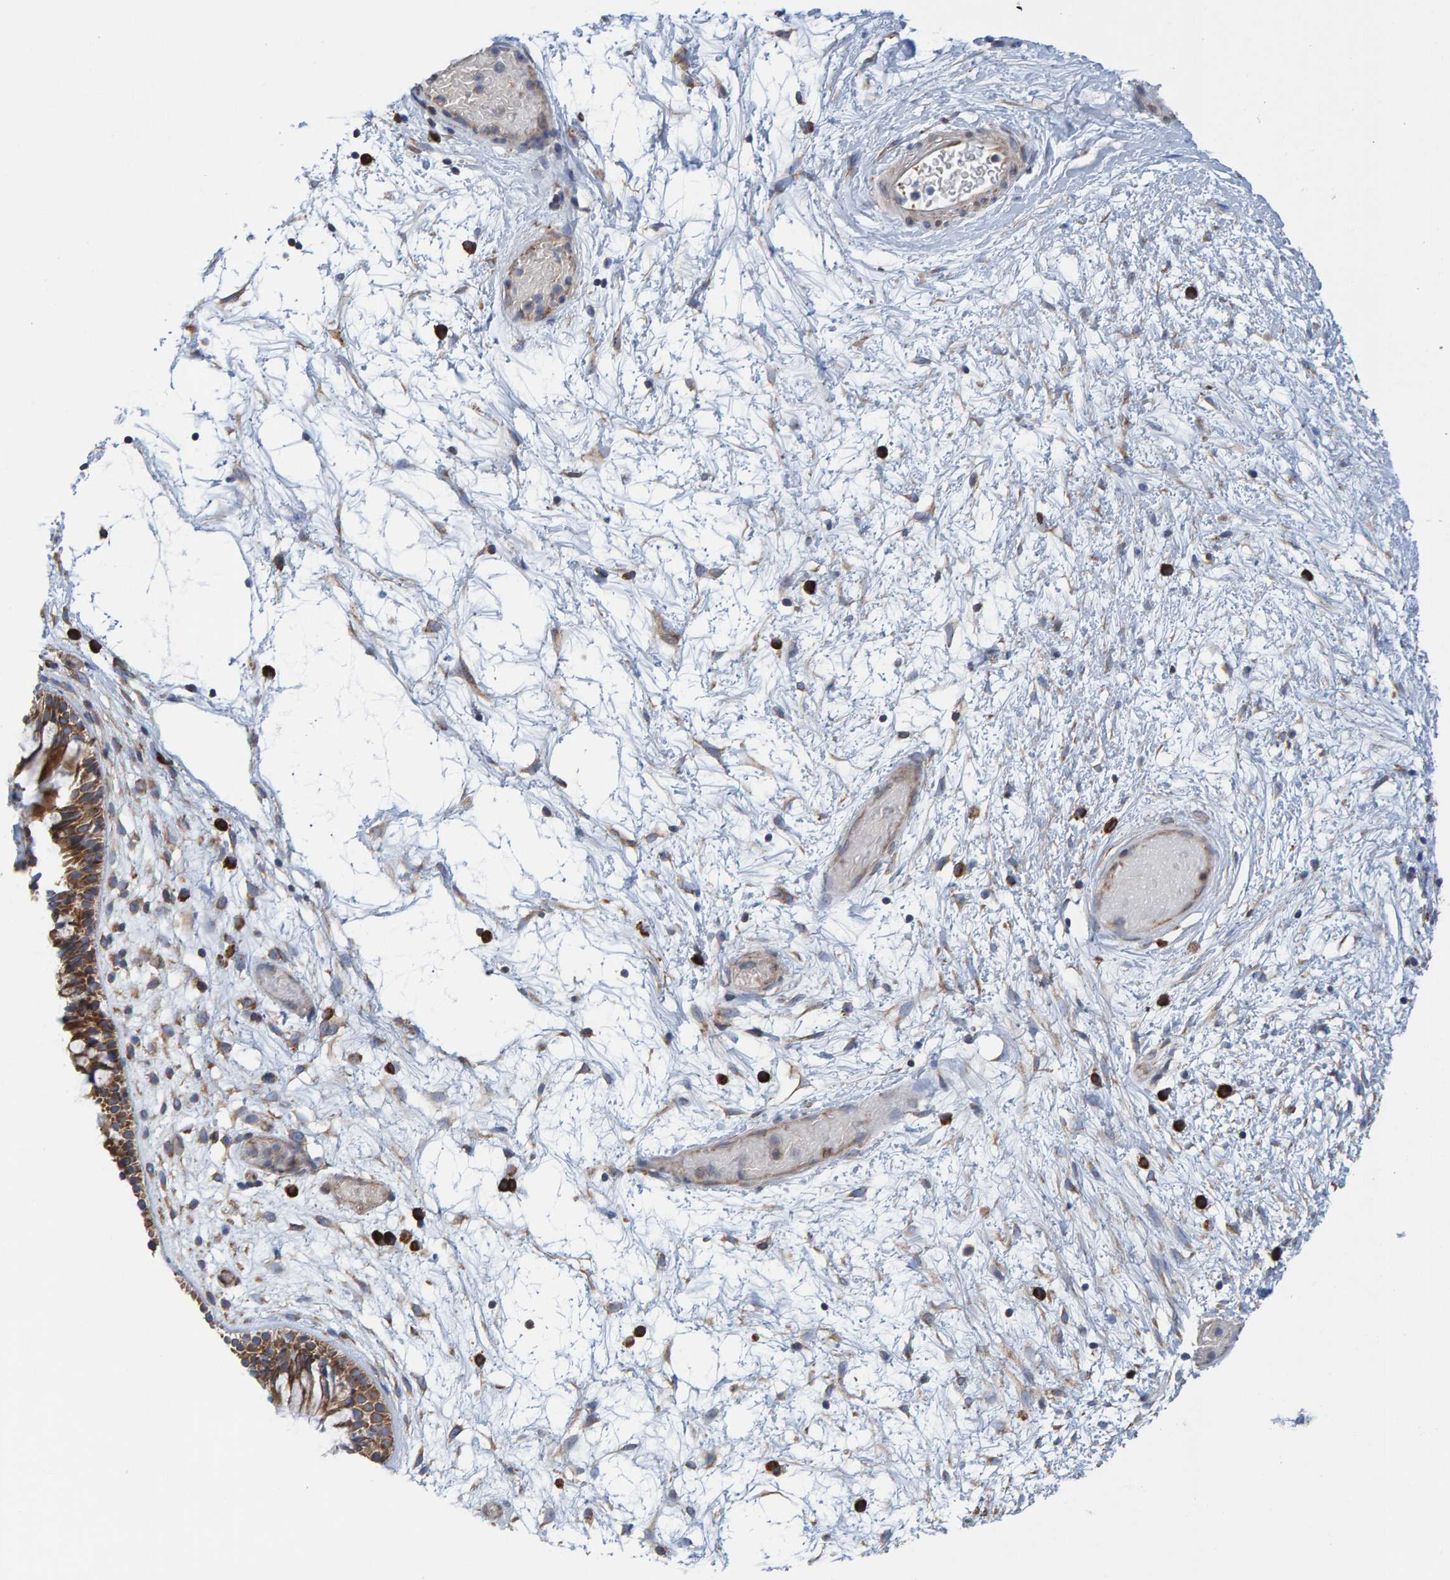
{"staining": {"intensity": "strong", "quantity": ">75%", "location": "cytoplasmic/membranous"}, "tissue": "nasopharynx", "cell_type": "Respiratory epithelial cells", "image_type": "normal", "snomed": [{"axis": "morphology", "description": "Normal tissue, NOS"}, {"axis": "morphology", "description": "Inflammation, NOS"}, {"axis": "topography", "description": "Nasopharynx"}], "caption": "Immunohistochemical staining of unremarkable human nasopharynx reveals >75% levels of strong cytoplasmic/membranous protein staining in about >75% of respiratory epithelial cells. (DAB (3,3'-diaminobenzidine) = brown stain, brightfield microscopy at high magnification).", "gene": "CDK5RAP3", "patient": {"sex": "male", "age": 48}}